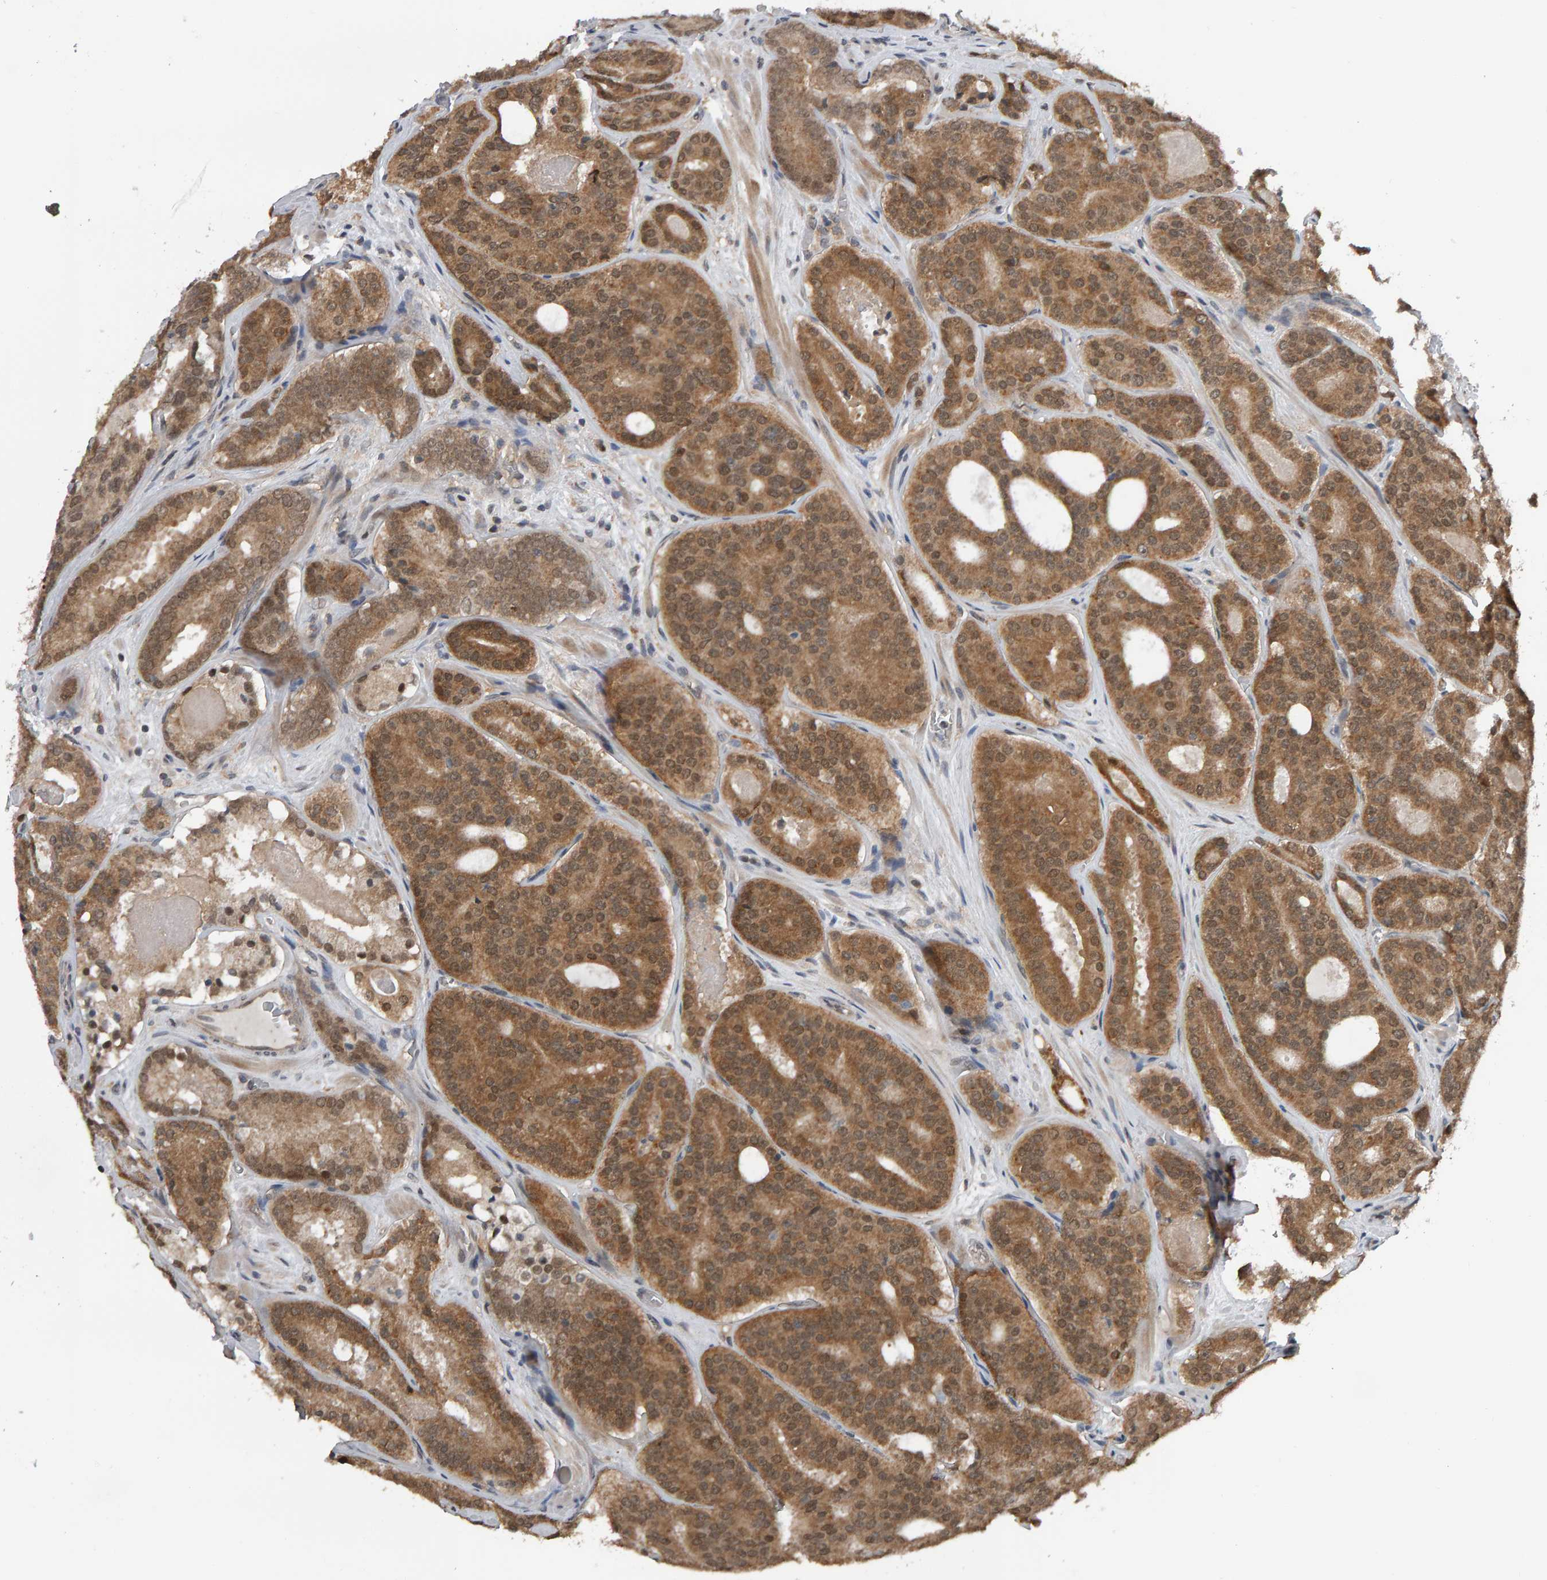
{"staining": {"intensity": "moderate", "quantity": ">75%", "location": "cytoplasmic/membranous,nuclear"}, "tissue": "prostate cancer", "cell_type": "Tumor cells", "image_type": "cancer", "snomed": [{"axis": "morphology", "description": "Adenocarcinoma, High grade"}, {"axis": "topography", "description": "Prostate"}], "caption": "Brown immunohistochemical staining in human high-grade adenocarcinoma (prostate) displays moderate cytoplasmic/membranous and nuclear staining in approximately >75% of tumor cells.", "gene": "COASY", "patient": {"sex": "male", "age": 60}}